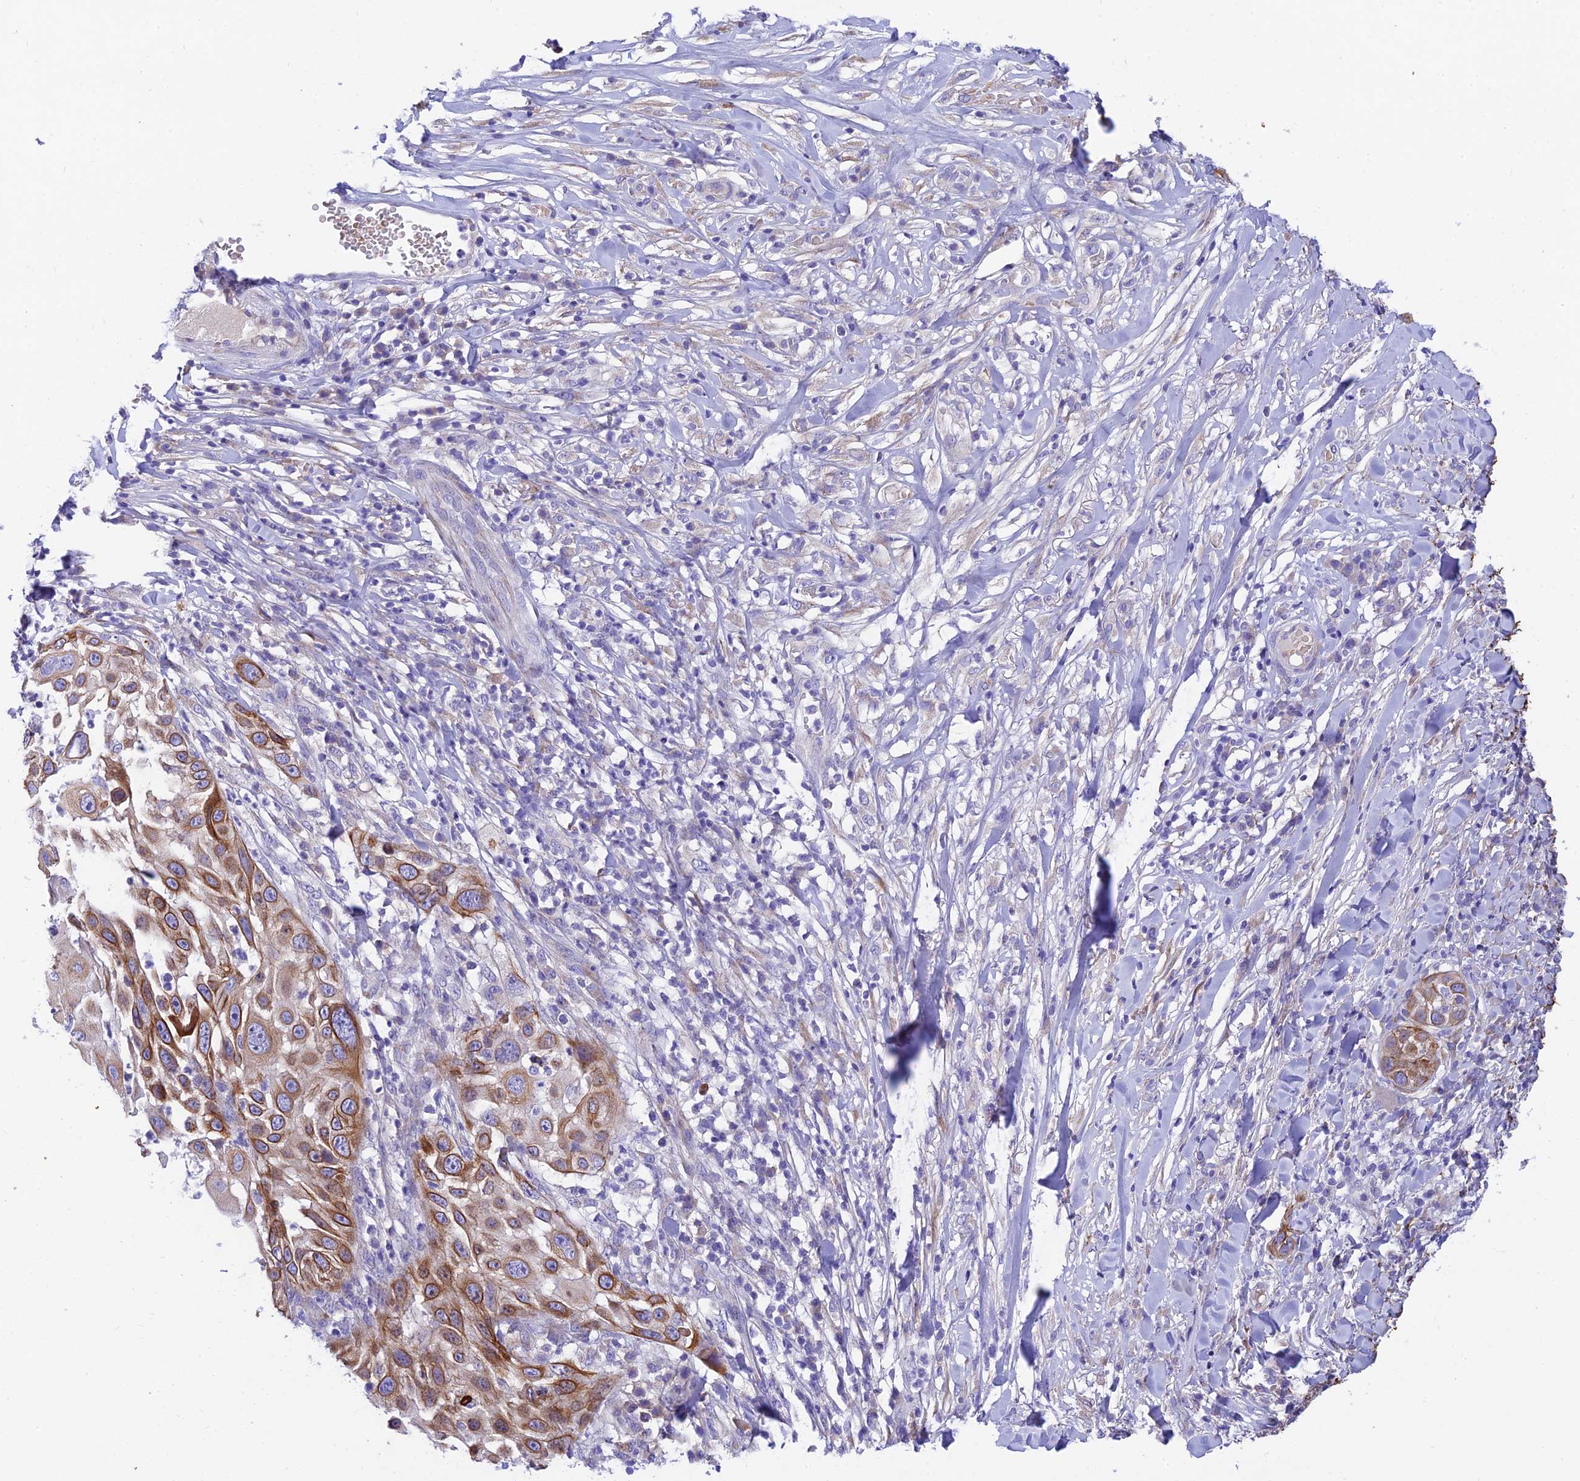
{"staining": {"intensity": "moderate", "quantity": ">75%", "location": "cytoplasmic/membranous"}, "tissue": "skin cancer", "cell_type": "Tumor cells", "image_type": "cancer", "snomed": [{"axis": "morphology", "description": "Squamous cell carcinoma, NOS"}, {"axis": "topography", "description": "Skin"}], "caption": "Skin cancer (squamous cell carcinoma) stained with a brown dye demonstrates moderate cytoplasmic/membranous positive expression in approximately >75% of tumor cells.", "gene": "CCDC157", "patient": {"sex": "female", "age": 44}}